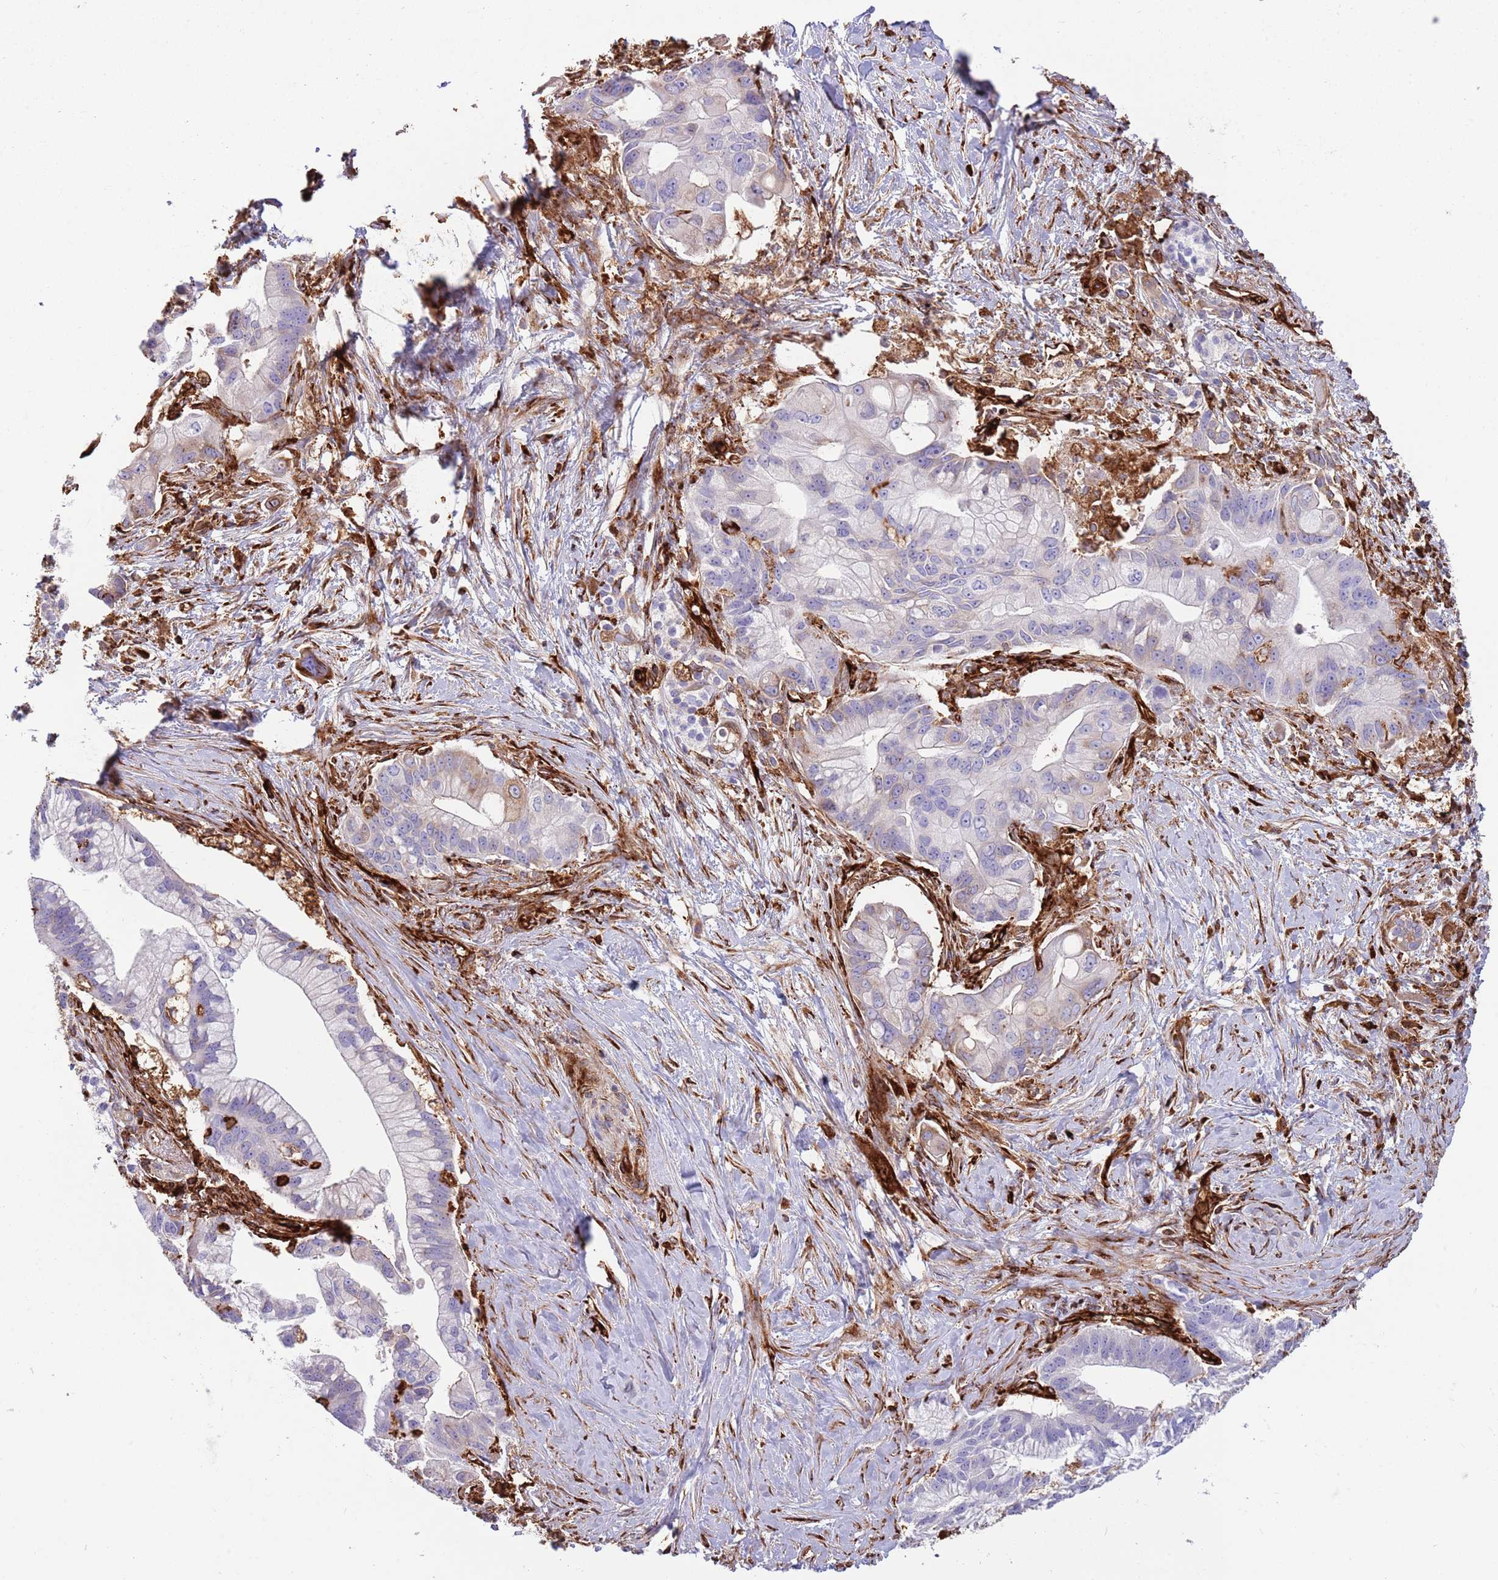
{"staining": {"intensity": "moderate", "quantity": "25%-75%", "location": "cytoplasmic/membranous"}, "tissue": "pancreatic cancer", "cell_type": "Tumor cells", "image_type": "cancer", "snomed": [{"axis": "morphology", "description": "Adenocarcinoma, NOS"}, {"axis": "topography", "description": "Pancreas"}], "caption": "There is medium levels of moderate cytoplasmic/membranous staining in tumor cells of adenocarcinoma (pancreatic), as demonstrated by immunohistochemical staining (brown color).", "gene": "KBTBD7", "patient": {"sex": "male", "age": 68}}